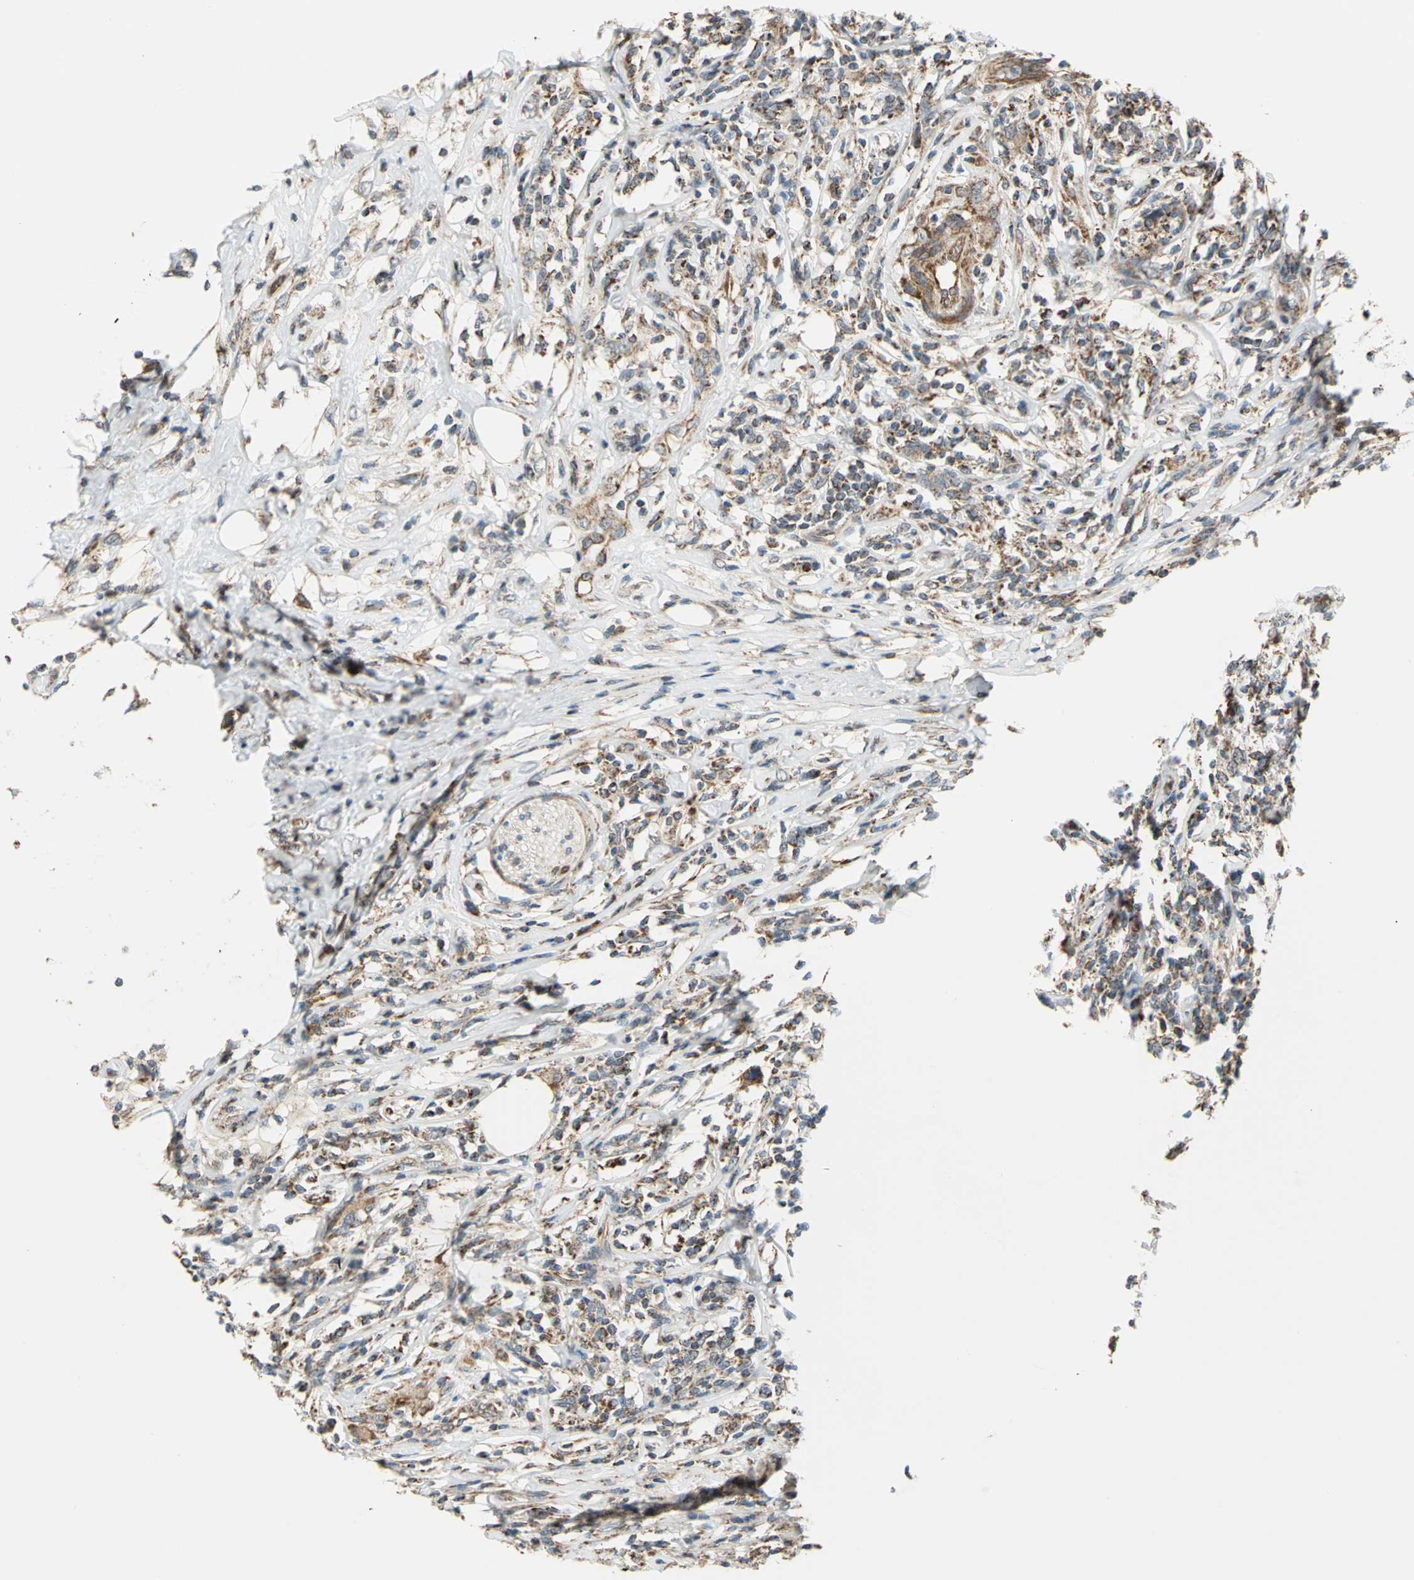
{"staining": {"intensity": "moderate", "quantity": ">75%", "location": "cytoplasmic/membranous"}, "tissue": "lymphoma", "cell_type": "Tumor cells", "image_type": "cancer", "snomed": [{"axis": "morphology", "description": "Malignant lymphoma, non-Hodgkin's type, High grade"}, {"axis": "topography", "description": "Lymph node"}], "caption": "Moderate cytoplasmic/membranous protein staining is appreciated in about >75% of tumor cells in lymphoma.", "gene": "MRPS22", "patient": {"sex": "female", "age": 84}}